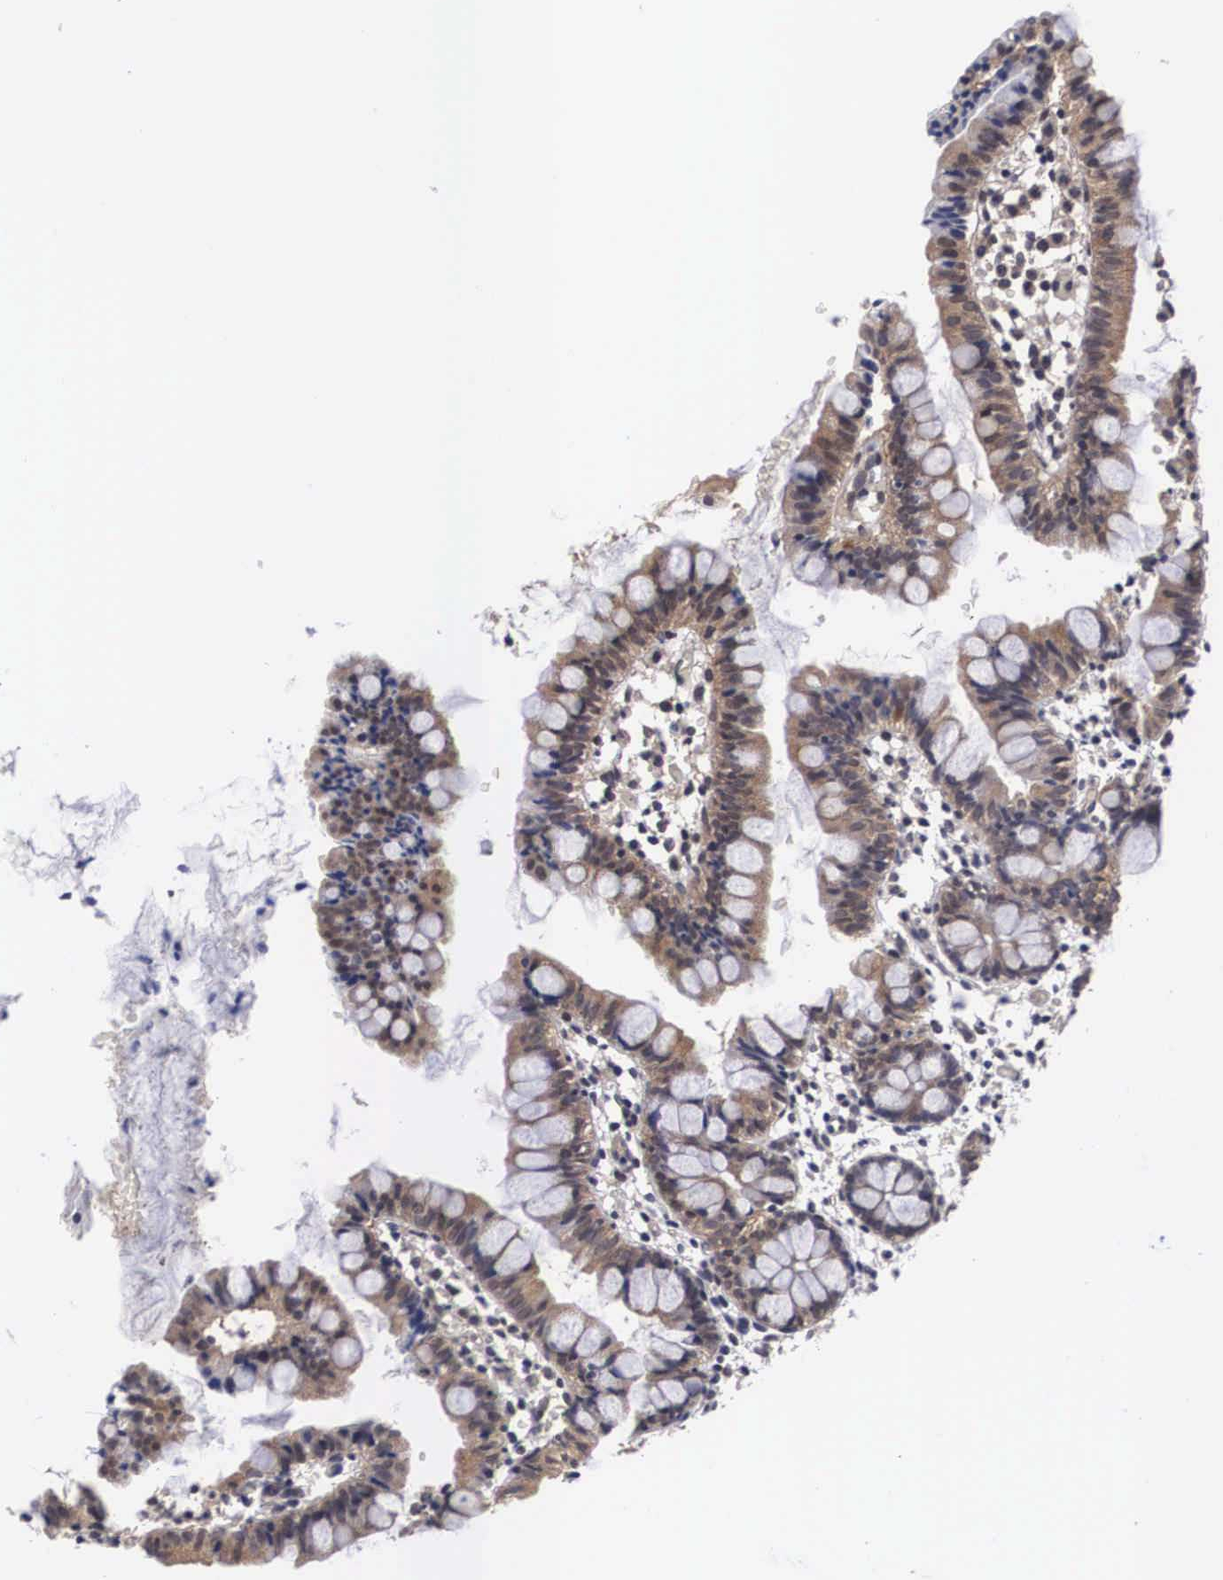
{"staining": {"intensity": "moderate", "quantity": ">75%", "location": "cytoplasmic/membranous"}, "tissue": "small intestine", "cell_type": "Glandular cells", "image_type": "normal", "snomed": [{"axis": "morphology", "description": "Normal tissue, NOS"}, {"axis": "topography", "description": "Small intestine"}], "caption": "Protein staining of benign small intestine displays moderate cytoplasmic/membranous staining in about >75% of glandular cells.", "gene": "OTX2", "patient": {"sex": "male", "age": 1}}